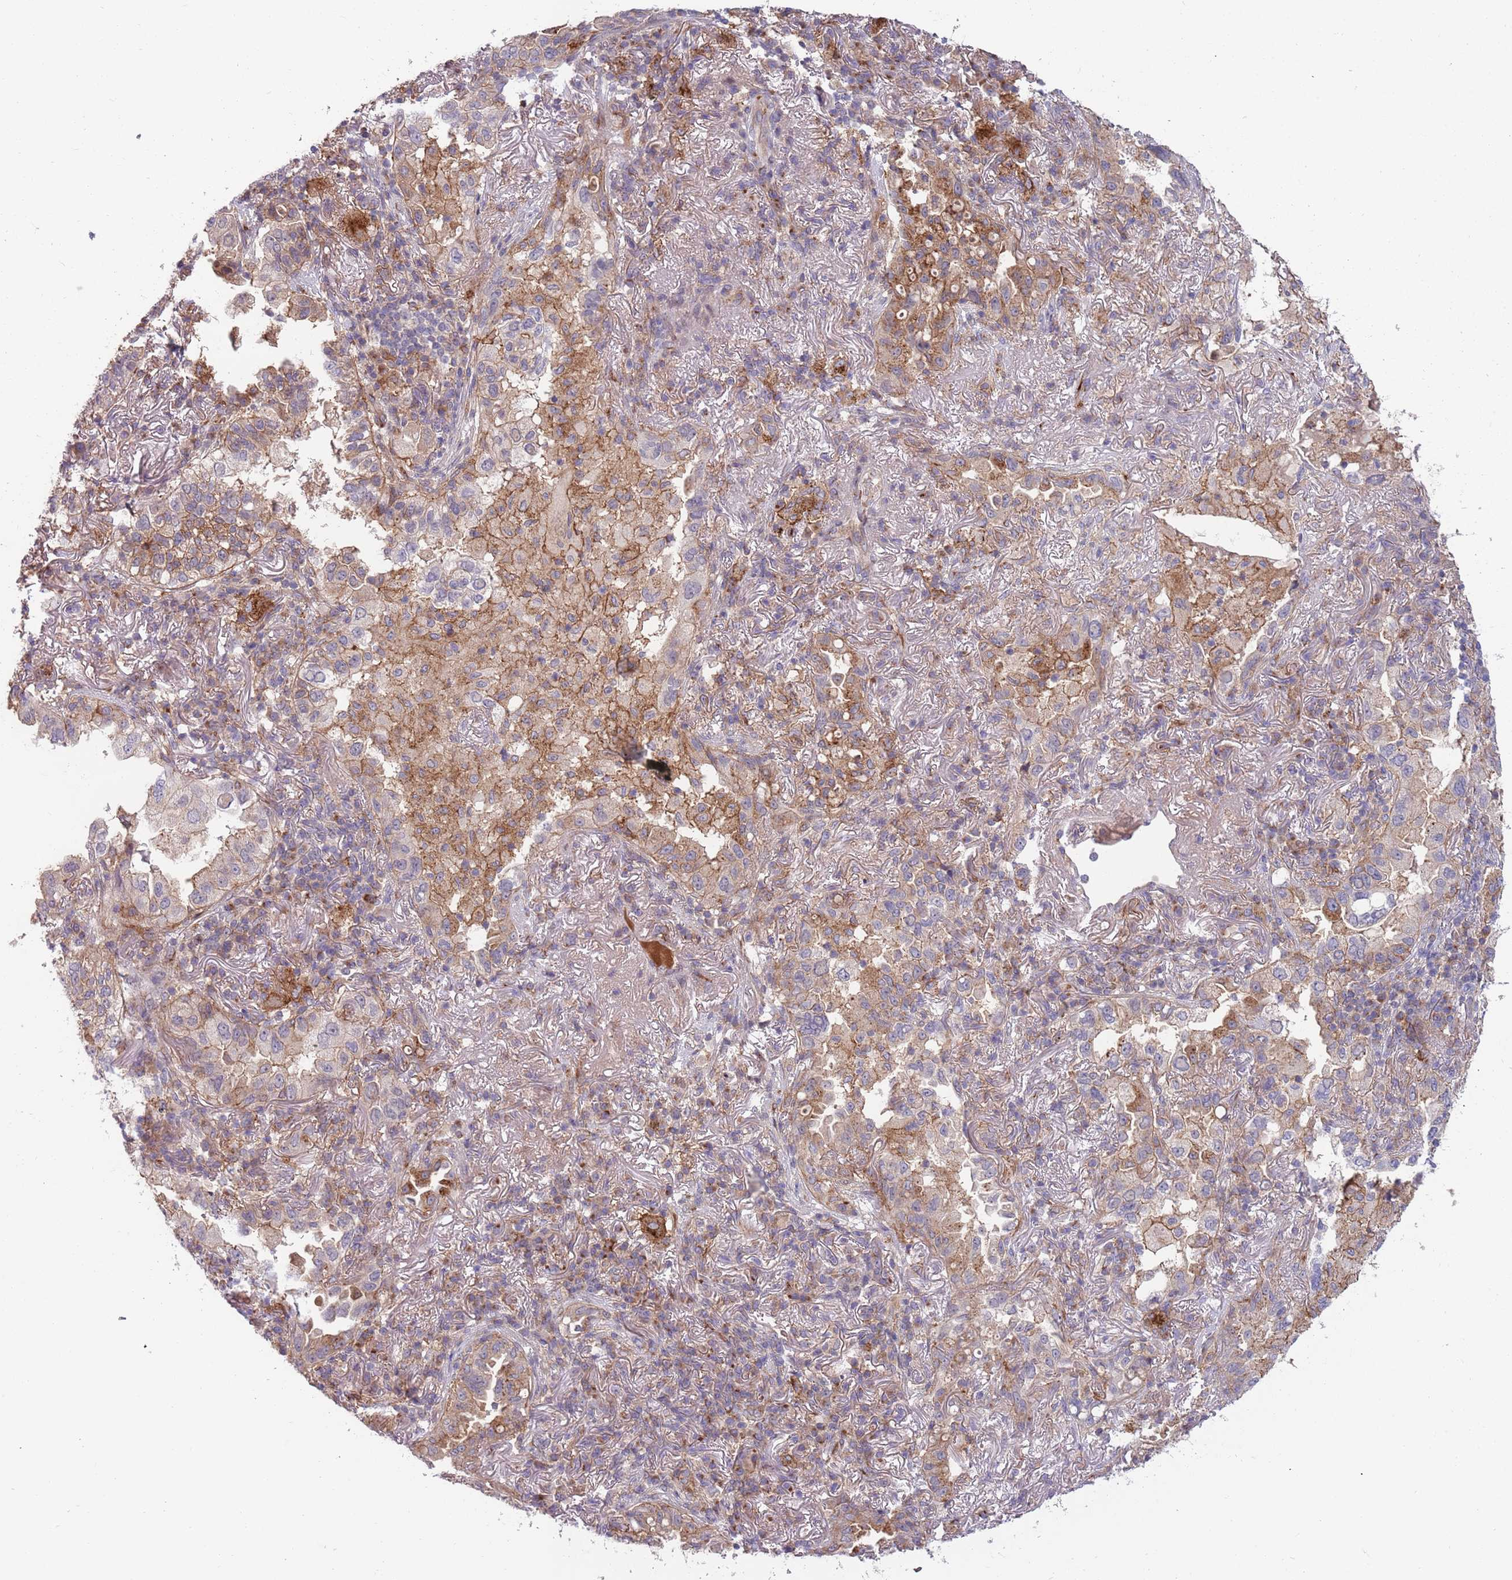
{"staining": {"intensity": "weak", "quantity": "<25%", "location": "cytoplasmic/membranous"}, "tissue": "lung cancer", "cell_type": "Tumor cells", "image_type": "cancer", "snomed": [{"axis": "morphology", "description": "Adenocarcinoma, NOS"}, {"axis": "topography", "description": "Lung"}], "caption": "An immunohistochemistry histopathology image of lung adenocarcinoma is shown. There is no staining in tumor cells of lung adenocarcinoma. Nuclei are stained in blue.", "gene": "BTBD7", "patient": {"sex": "female", "age": 69}}